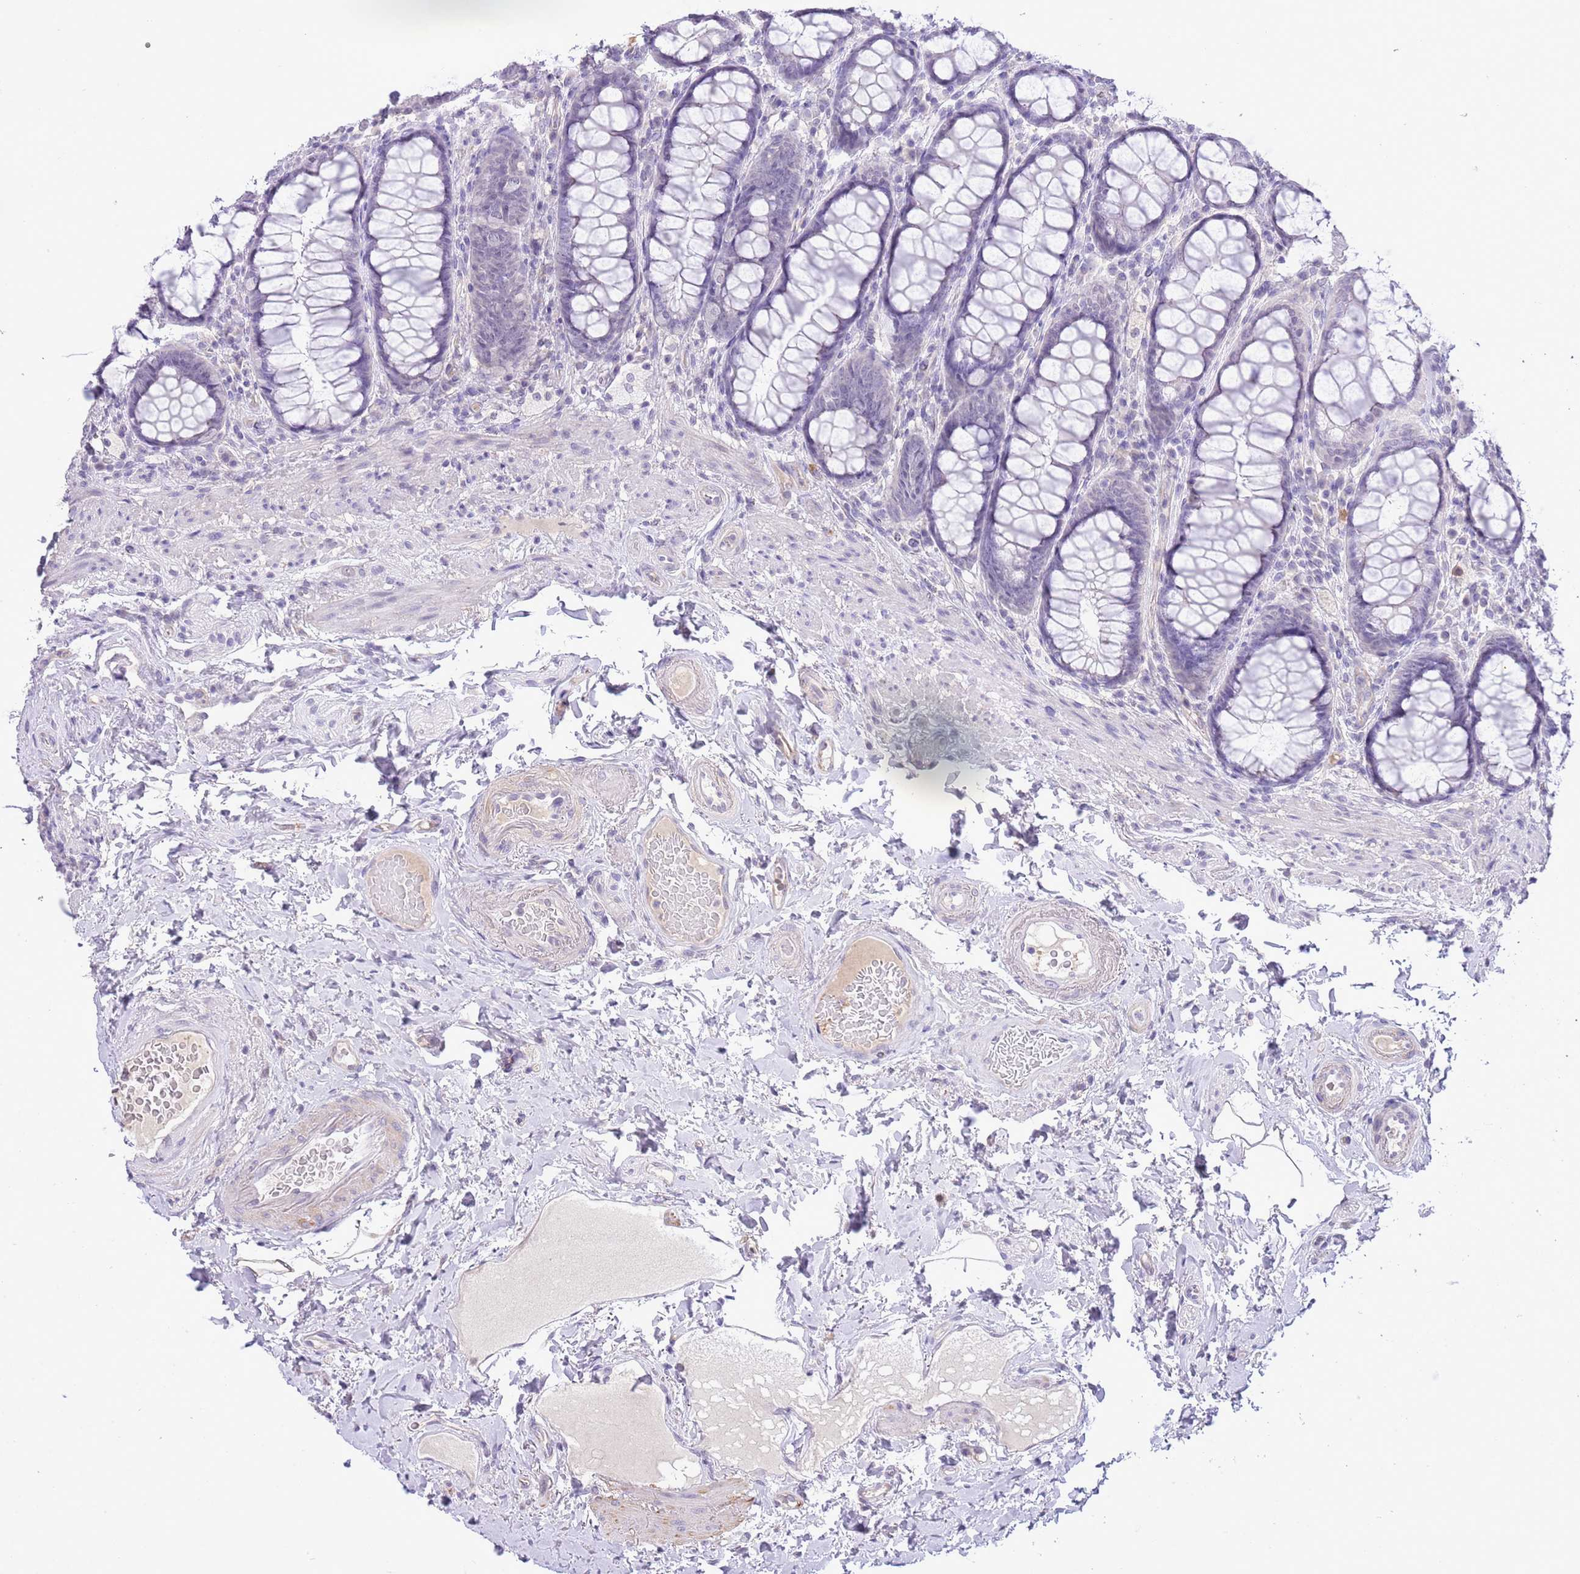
{"staining": {"intensity": "negative", "quantity": "none", "location": "none"}, "tissue": "rectum", "cell_type": "Glandular cells", "image_type": "normal", "snomed": [{"axis": "morphology", "description": "Normal tissue, NOS"}, {"axis": "topography", "description": "Rectum"}], "caption": "High magnification brightfield microscopy of unremarkable rectum stained with DAB (brown) and counterstained with hematoxylin (blue): glandular cells show no significant staining. Brightfield microscopy of immunohistochemistry (IHC) stained with DAB (brown) and hematoxylin (blue), captured at high magnification.", "gene": "MIDN", "patient": {"sex": "male", "age": 83}}